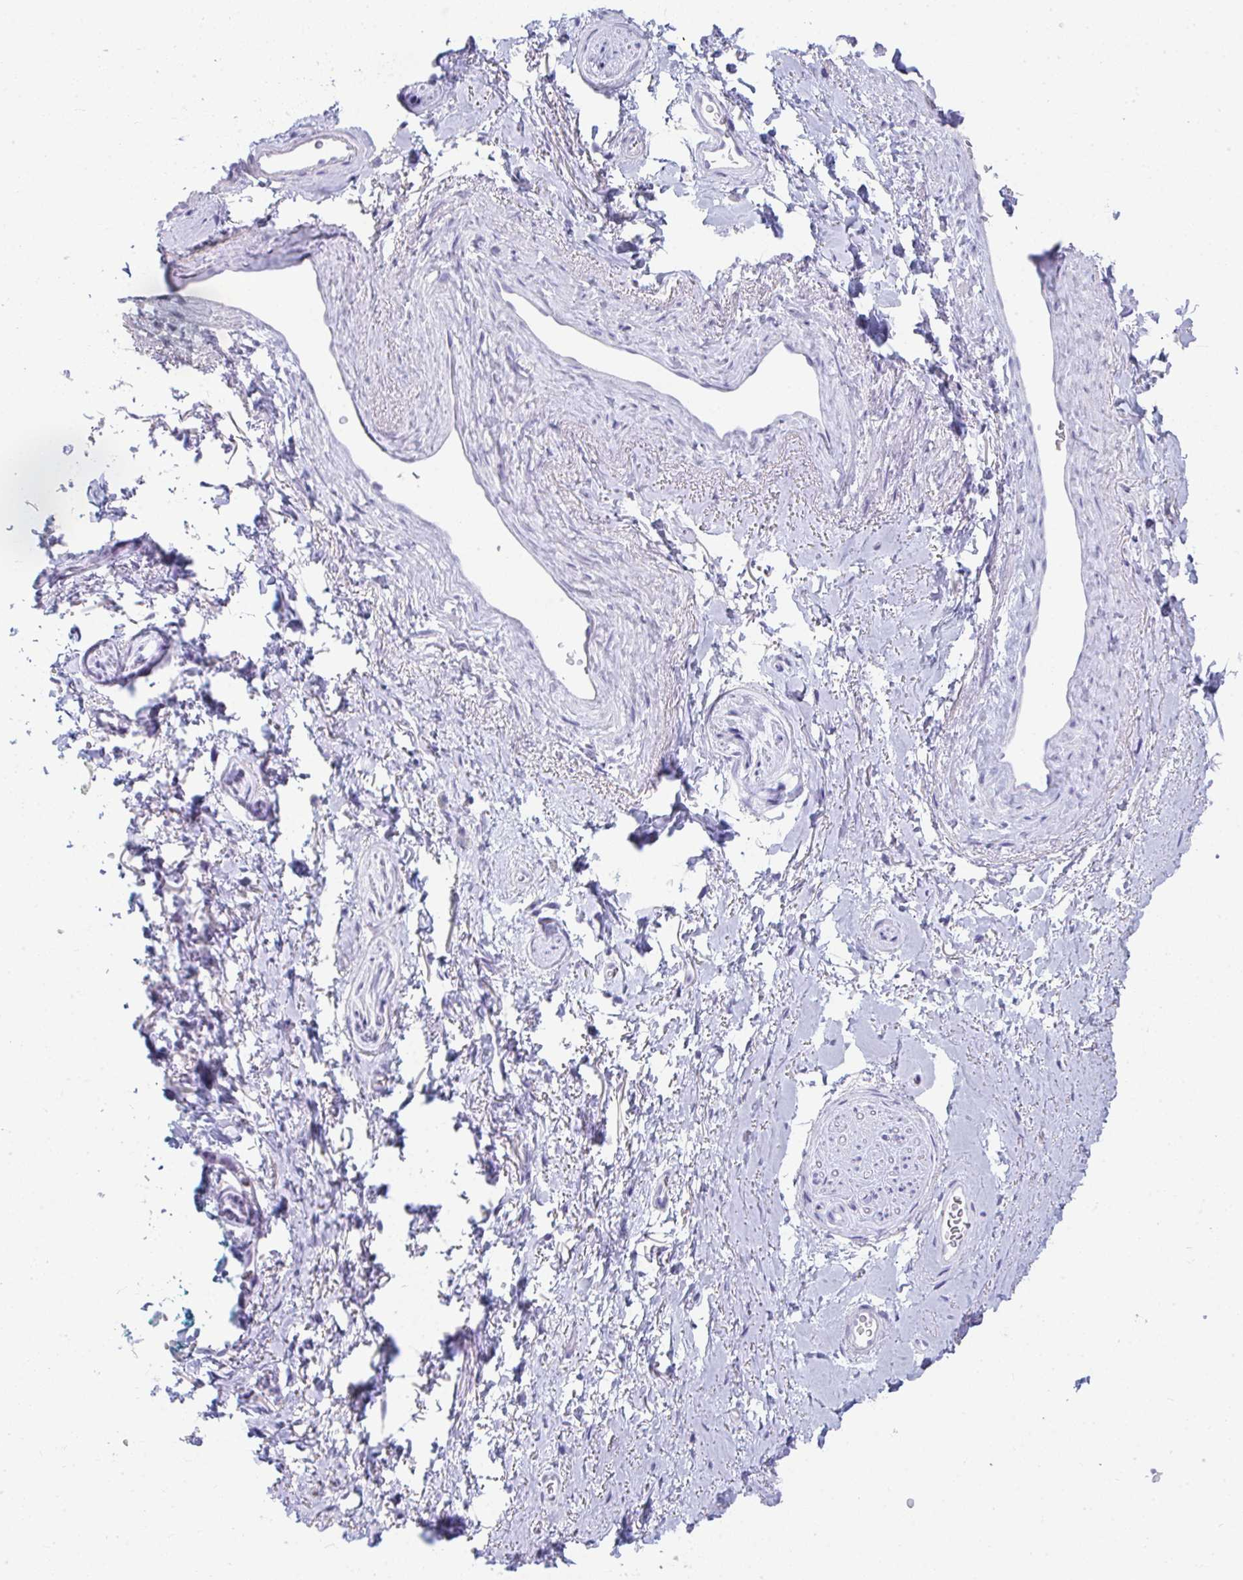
{"staining": {"intensity": "negative", "quantity": "none", "location": "none"}, "tissue": "adipose tissue", "cell_type": "Adipocytes", "image_type": "normal", "snomed": [{"axis": "morphology", "description": "Normal tissue, NOS"}, {"axis": "topography", "description": "Vulva"}, {"axis": "topography", "description": "Peripheral nerve tissue"}], "caption": "An immunohistochemistry (IHC) image of normal adipose tissue is shown. There is no staining in adipocytes of adipose tissue.", "gene": "TTC30A", "patient": {"sex": "female", "age": 66}}